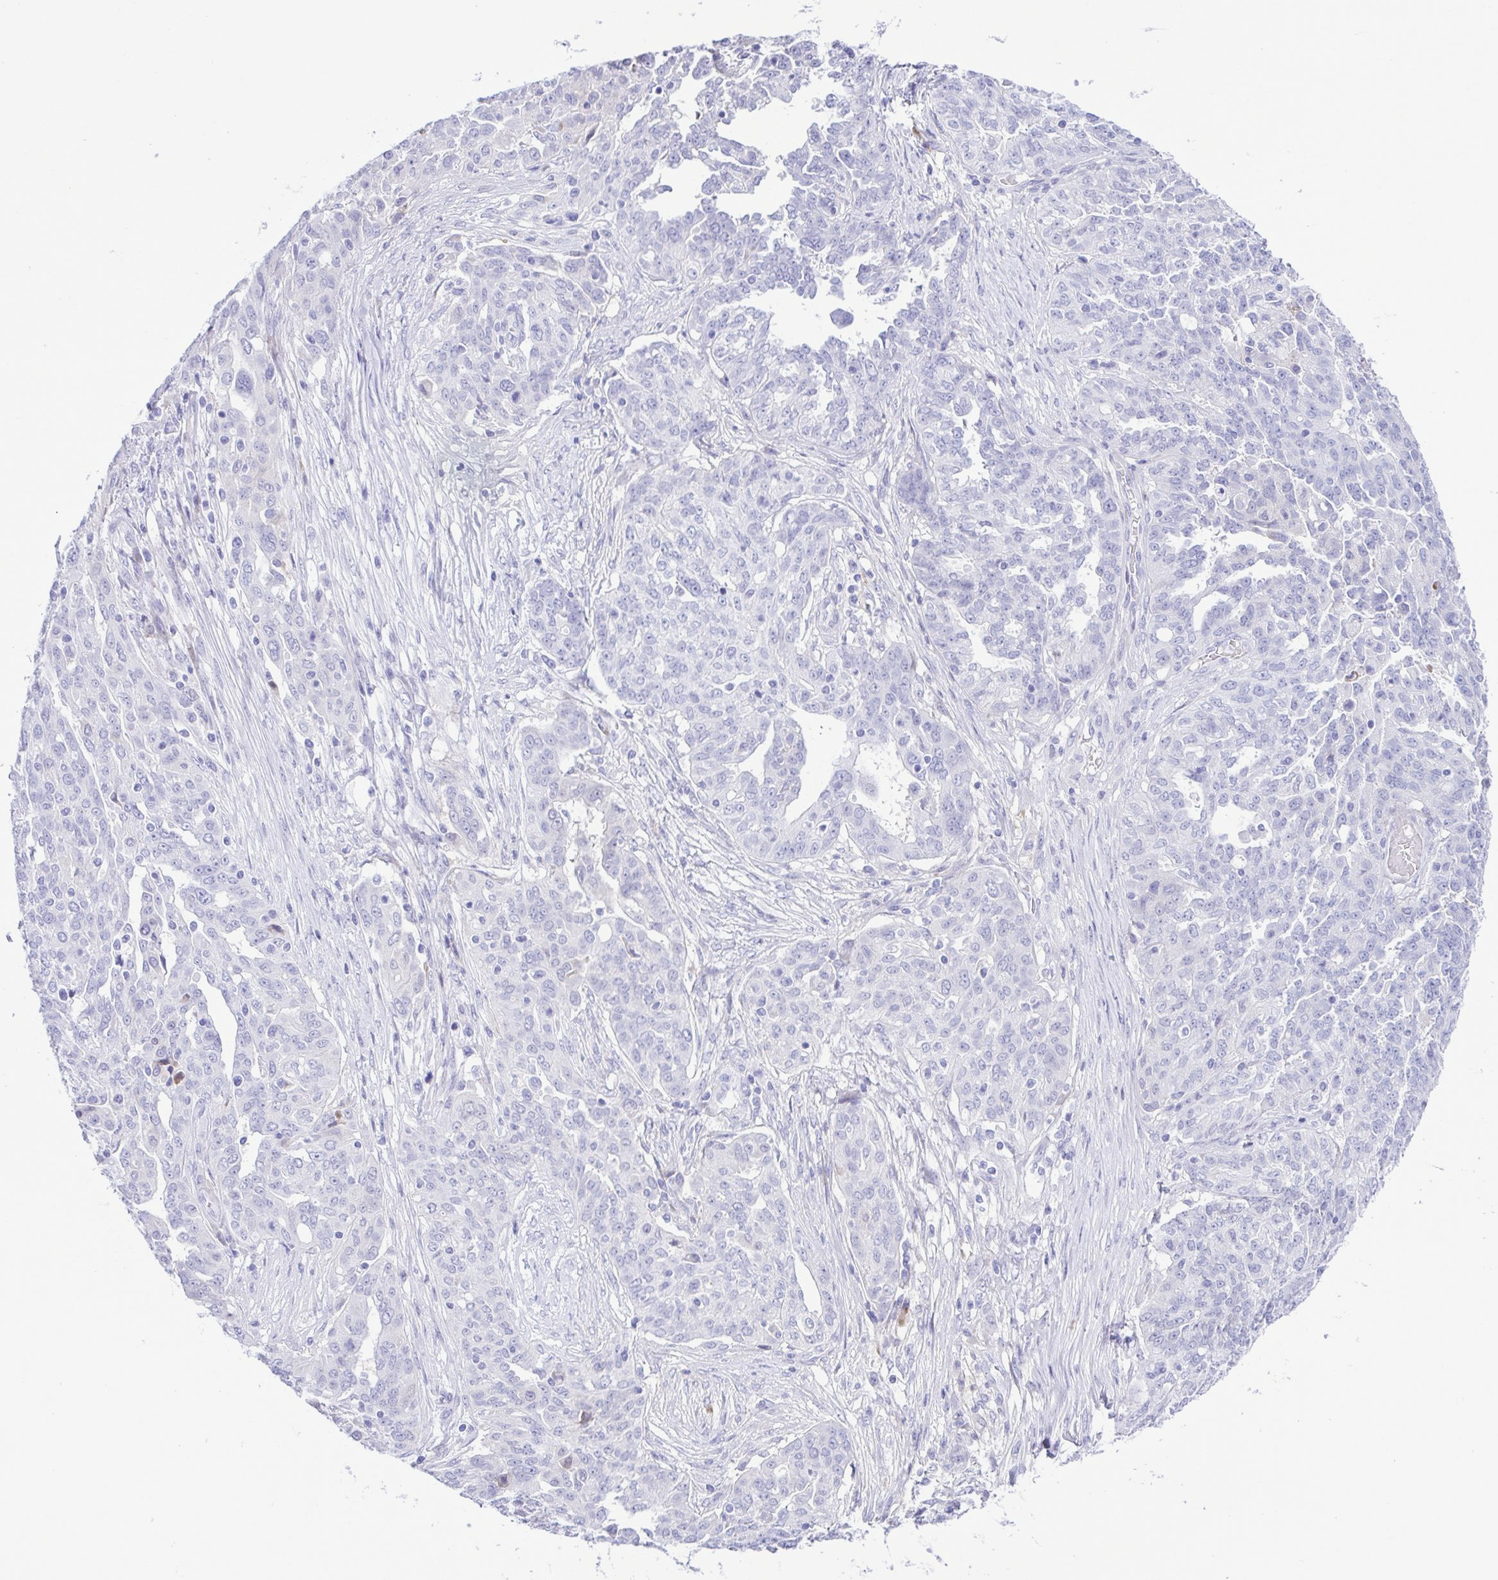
{"staining": {"intensity": "negative", "quantity": "none", "location": "none"}, "tissue": "ovarian cancer", "cell_type": "Tumor cells", "image_type": "cancer", "snomed": [{"axis": "morphology", "description": "Cystadenocarcinoma, serous, NOS"}, {"axis": "topography", "description": "Ovary"}], "caption": "This is an immunohistochemistry (IHC) histopathology image of human ovarian cancer (serous cystadenocarcinoma). There is no expression in tumor cells.", "gene": "GPR17", "patient": {"sex": "female", "age": 67}}